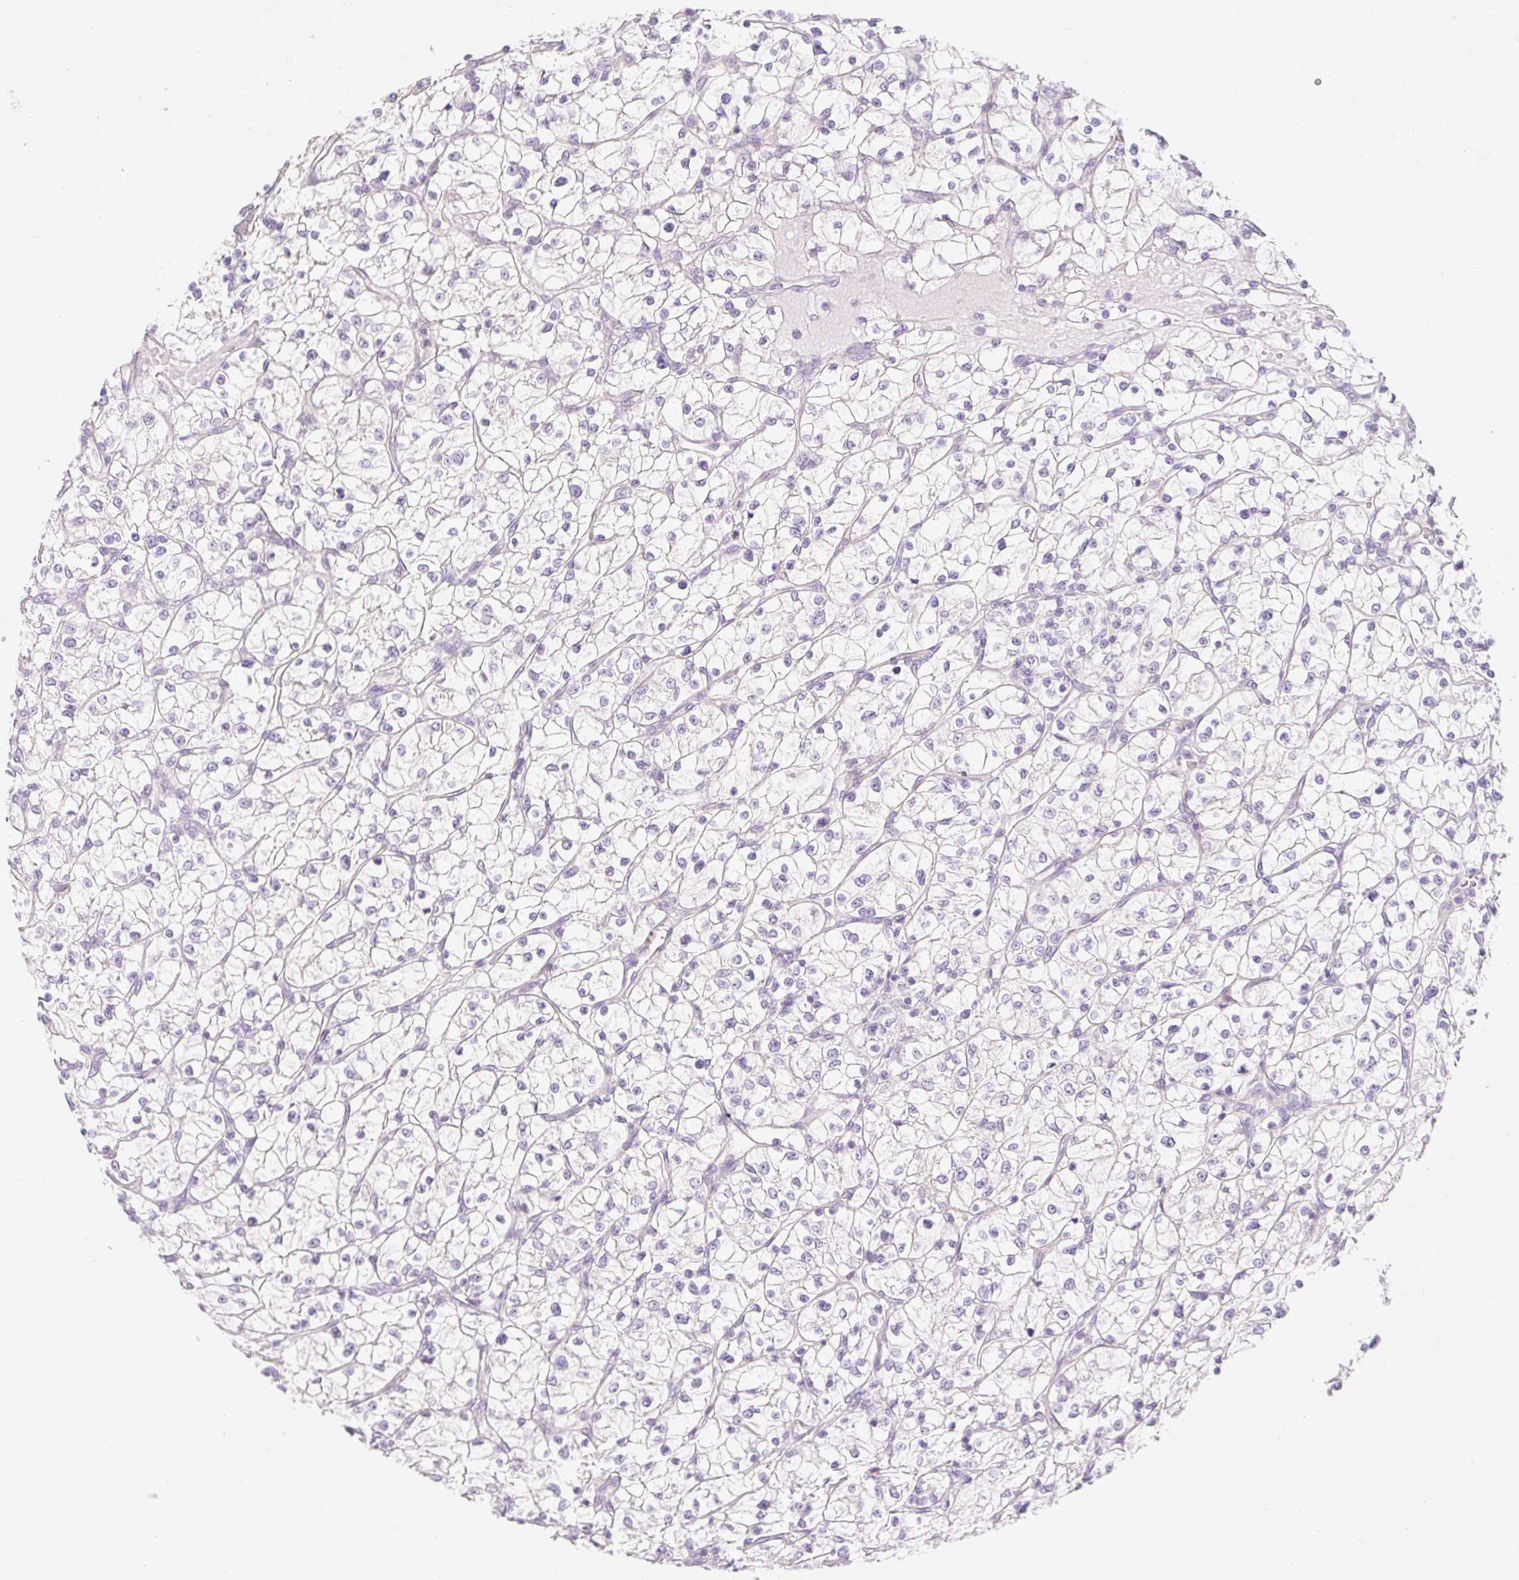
{"staining": {"intensity": "negative", "quantity": "none", "location": "none"}, "tissue": "renal cancer", "cell_type": "Tumor cells", "image_type": "cancer", "snomed": [{"axis": "morphology", "description": "Adenocarcinoma, NOS"}, {"axis": "topography", "description": "Kidney"}], "caption": "High power microscopy photomicrograph of an IHC micrograph of adenocarcinoma (renal), revealing no significant staining in tumor cells. (Stains: DAB (3,3'-diaminobenzidine) immunohistochemistry (IHC) with hematoxylin counter stain, Microscopy: brightfield microscopy at high magnification).", "gene": "LYVE1", "patient": {"sex": "female", "age": 64}}